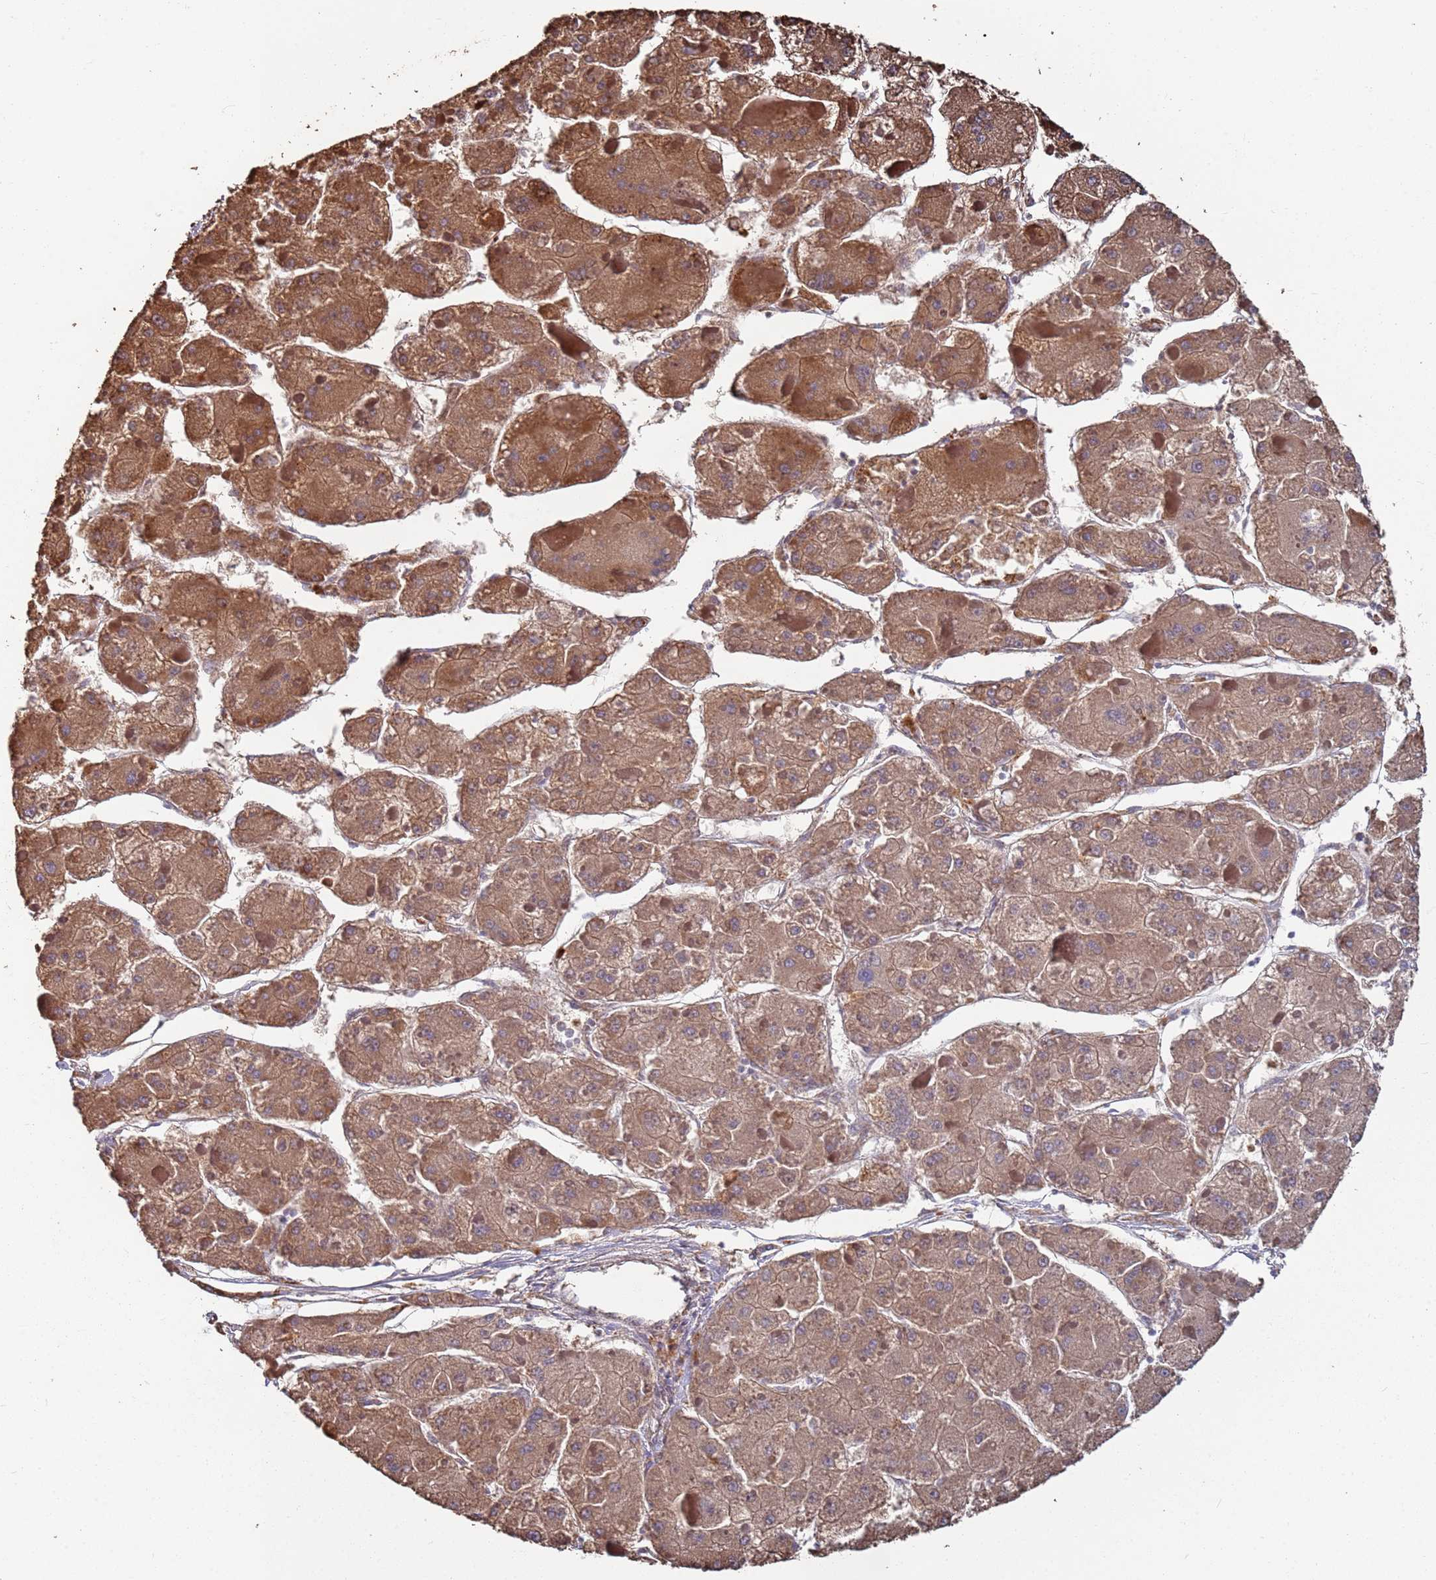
{"staining": {"intensity": "strong", "quantity": ">75%", "location": "cytoplasmic/membranous"}, "tissue": "liver cancer", "cell_type": "Tumor cells", "image_type": "cancer", "snomed": [{"axis": "morphology", "description": "Carcinoma, Hepatocellular, NOS"}, {"axis": "topography", "description": "Liver"}], "caption": "Immunohistochemical staining of human hepatocellular carcinoma (liver) reveals strong cytoplasmic/membranous protein expression in about >75% of tumor cells.", "gene": "LACC1", "patient": {"sex": "female", "age": 73}}